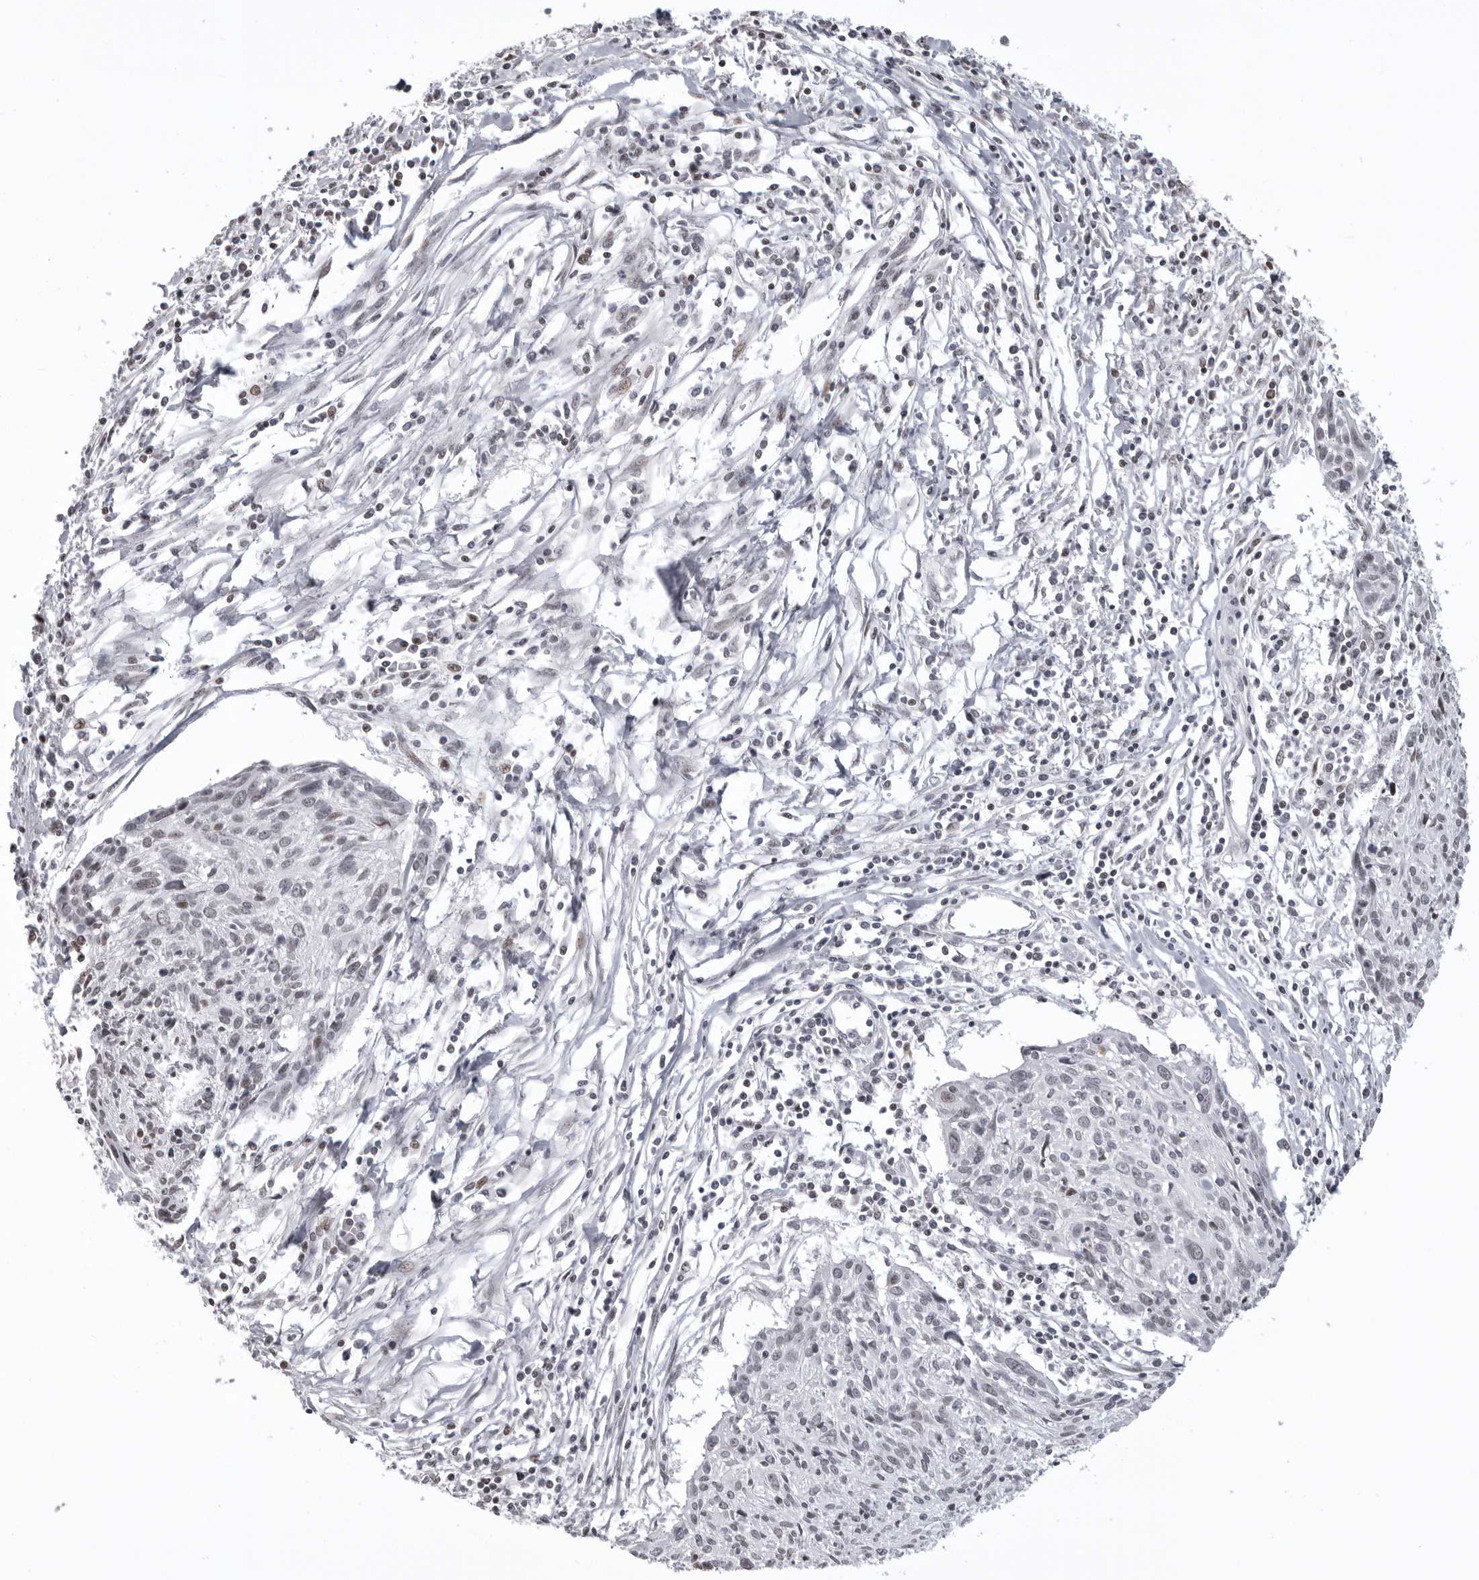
{"staining": {"intensity": "negative", "quantity": "none", "location": "none"}, "tissue": "cervical cancer", "cell_type": "Tumor cells", "image_type": "cancer", "snomed": [{"axis": "morphology", "description": "Squamous cell carcinoma, NOS"}, {"axis": "topography", "description": "Cervix"}], "caption": "IHC histopathology image of cervical cancer stained for a protein (brown), which shows no expression in tumor cells.", "gene": "PHF3", "patient": {"sex": "female", "age": 51}}